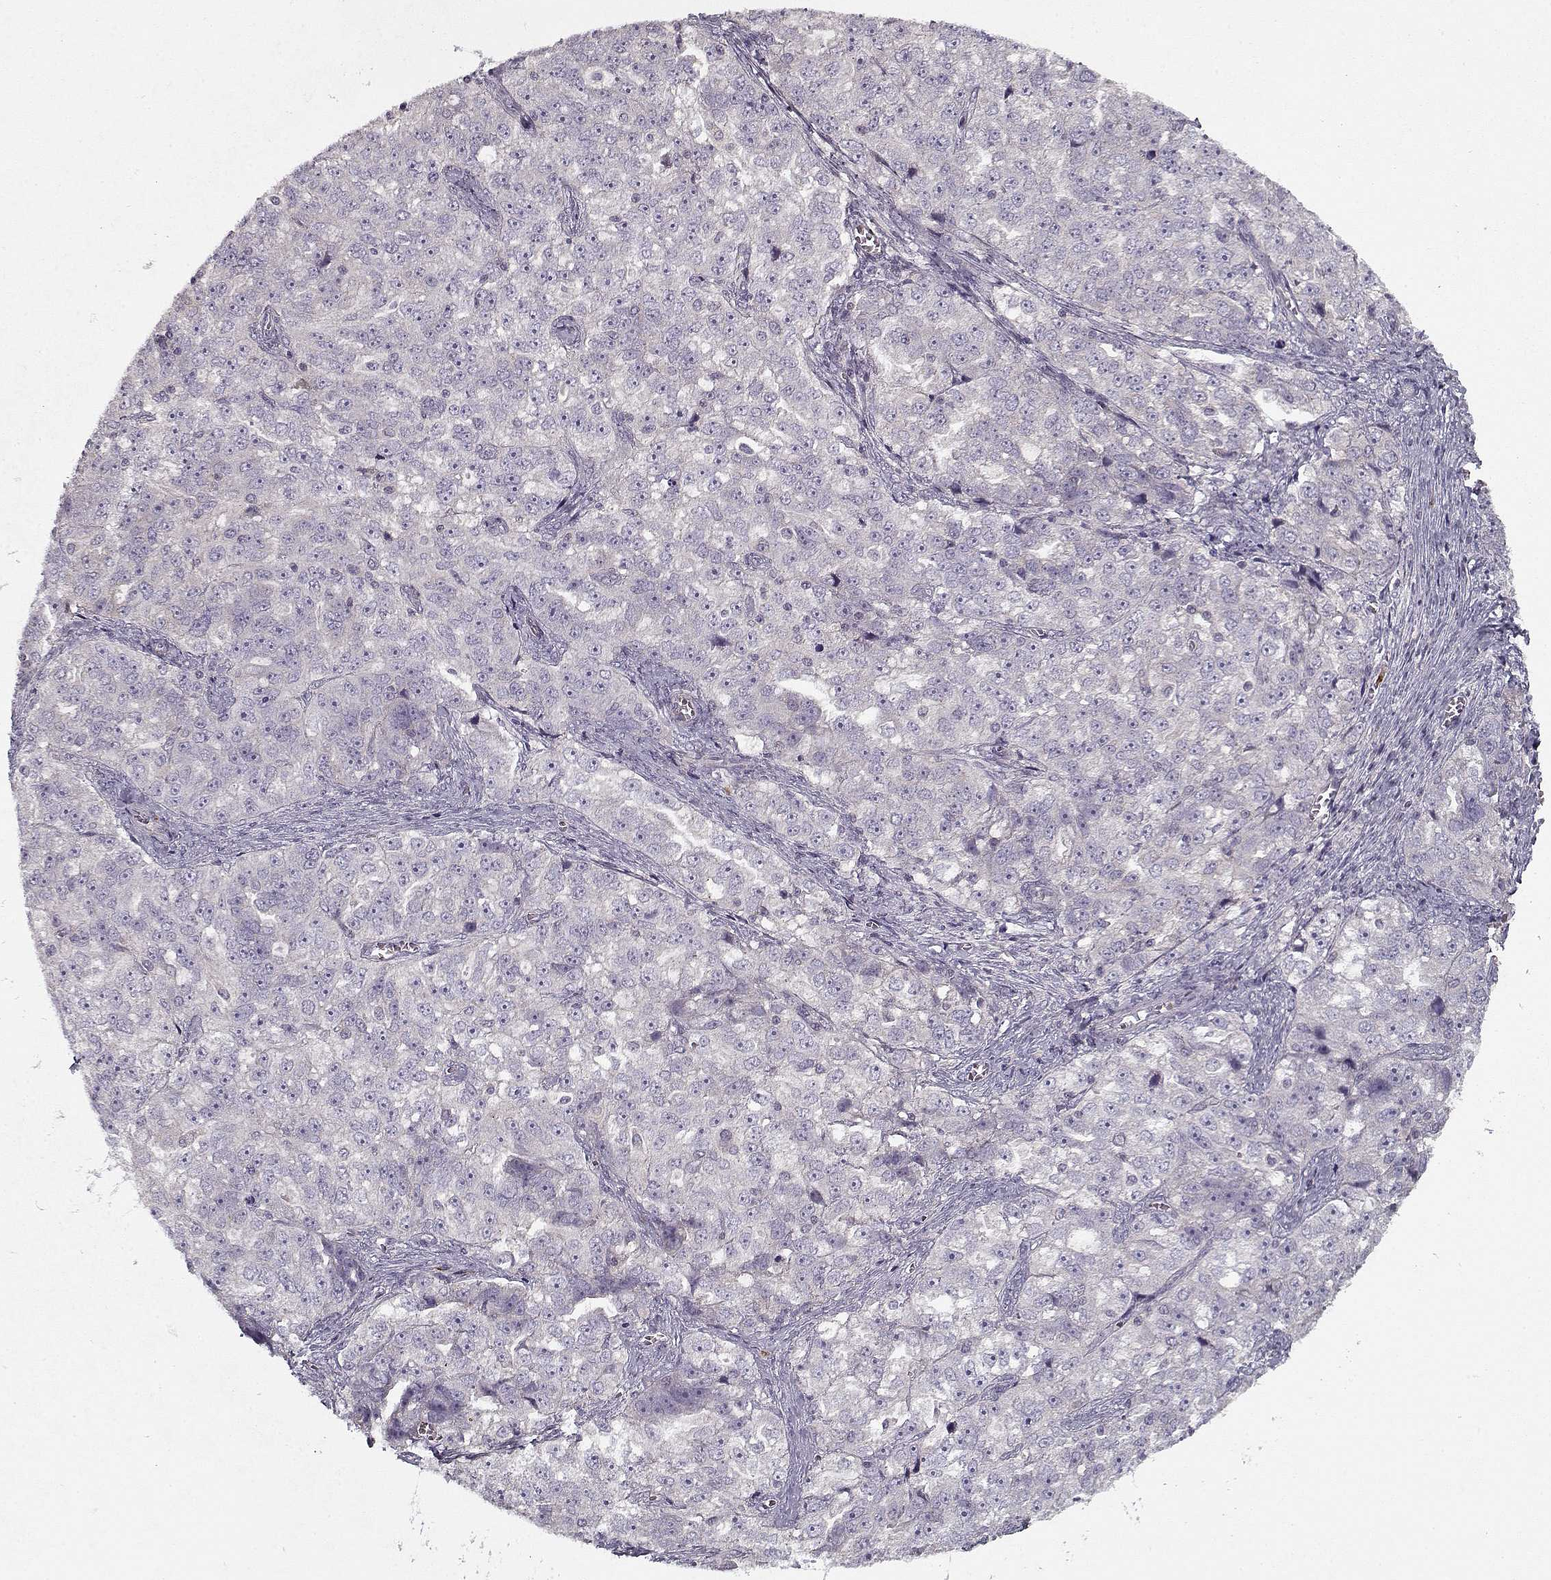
{"staining": {"intensity": "negative", "quantity": "none", "location": "none"}, "tissue": "ovarian cancer", "cell_type": "Tumor cells", "image_type": "cancer", "snomed": [{"axis": "morphology", "description": "Cystadenocarcinoma, serous, NOS"}, {"axis": "topography", "description": "Ovary"}], "caption": "Tumor cells show no significant expression in ovarian cancer. The staining was performed using DAB (3,3'-diaminobenzidine) to visualize the protein expression in brown, while the nuclei were stained in blue with hematoxylin (Magnification: 20x).", "gene": "UNC13D", "patient": {"sex": "female", "age": 51}}